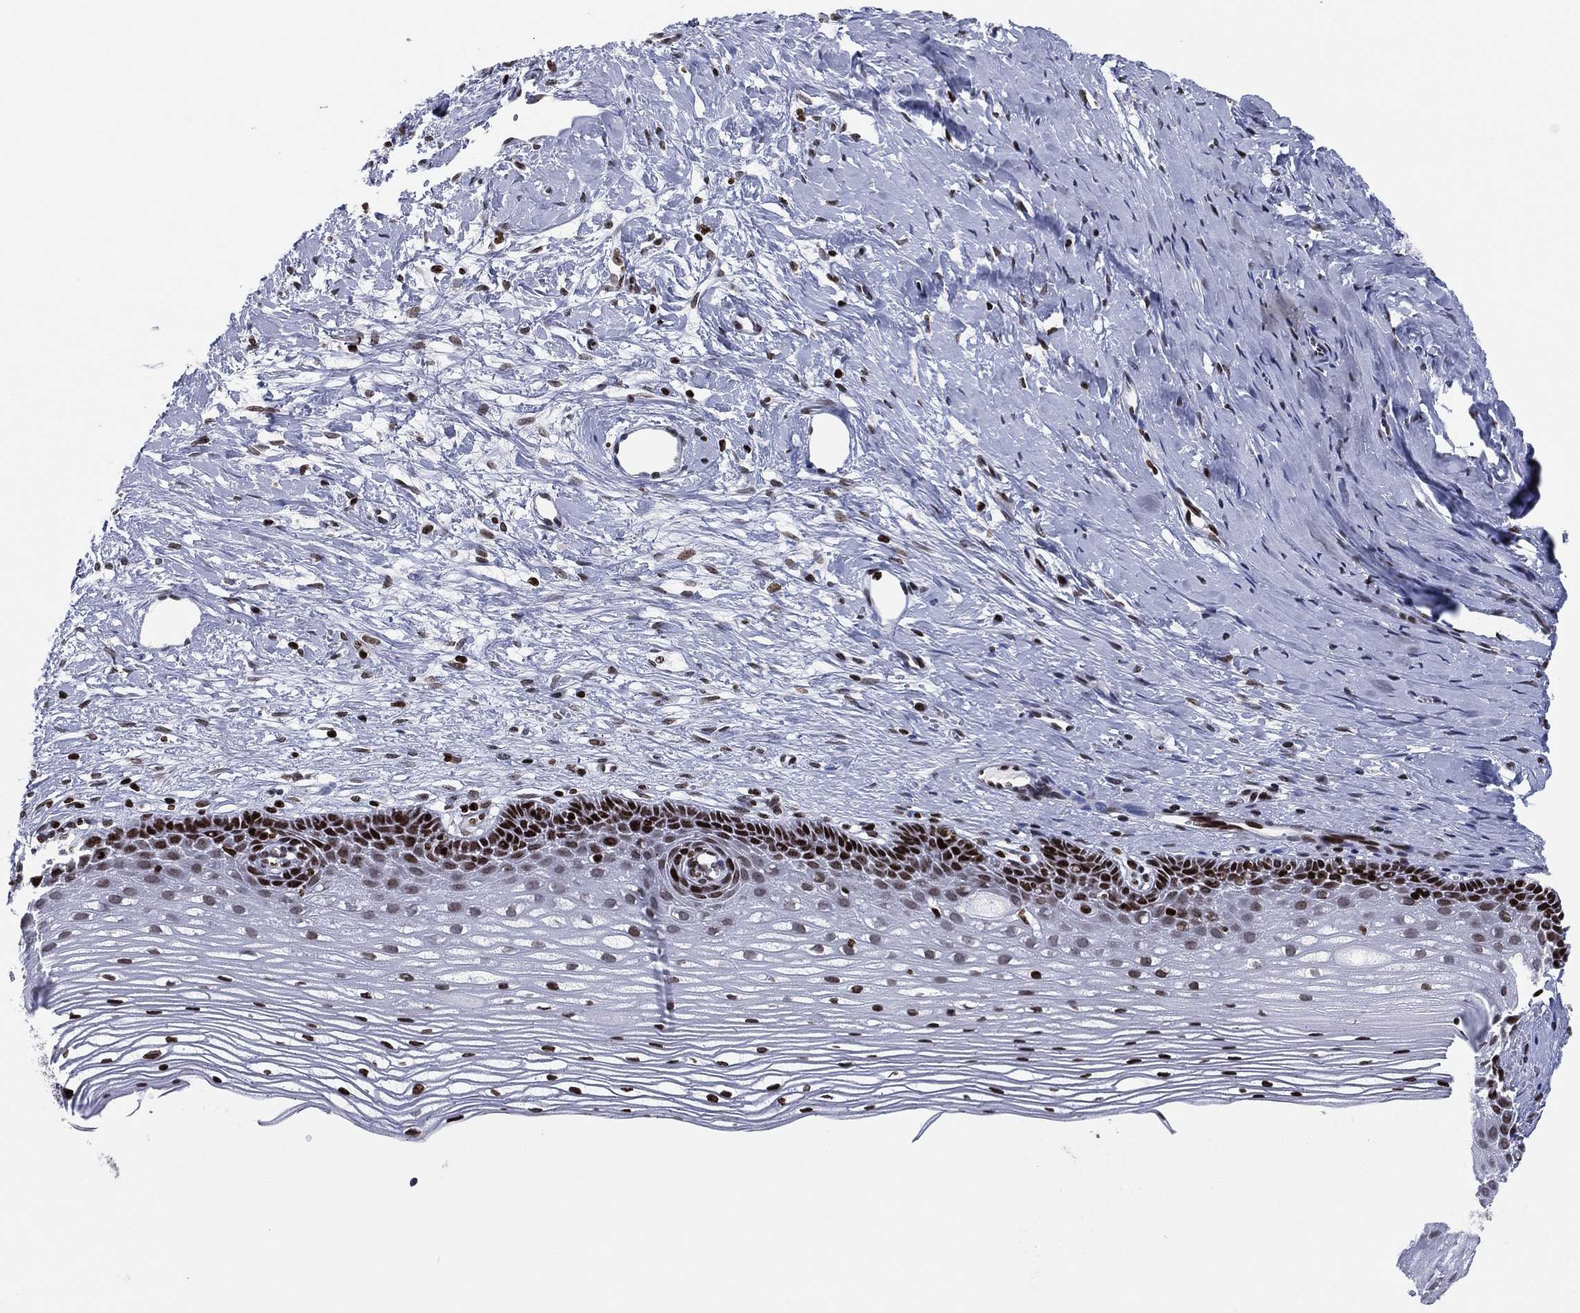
{"staining": {"intensity": "strong", "quantity": "25%-75%", "location": "nuclear"}, "tissue": "cervix", "cell_type": "Squamous epithelial cells", "image_type": "normal", "snomed": [{"axis": "morphology", "description": "Normal tissue, NOS"}, {"axis": "topography", "description": "Cervix"}], "caption": "Immunohistochemical staining of unremarkable human cervix reveals strong nuclear protein staining in approximately 25%-75% of squamous epithelial cells.", "gene": "MFSD14A", "patient": {"sex": "female", "age": 40}}